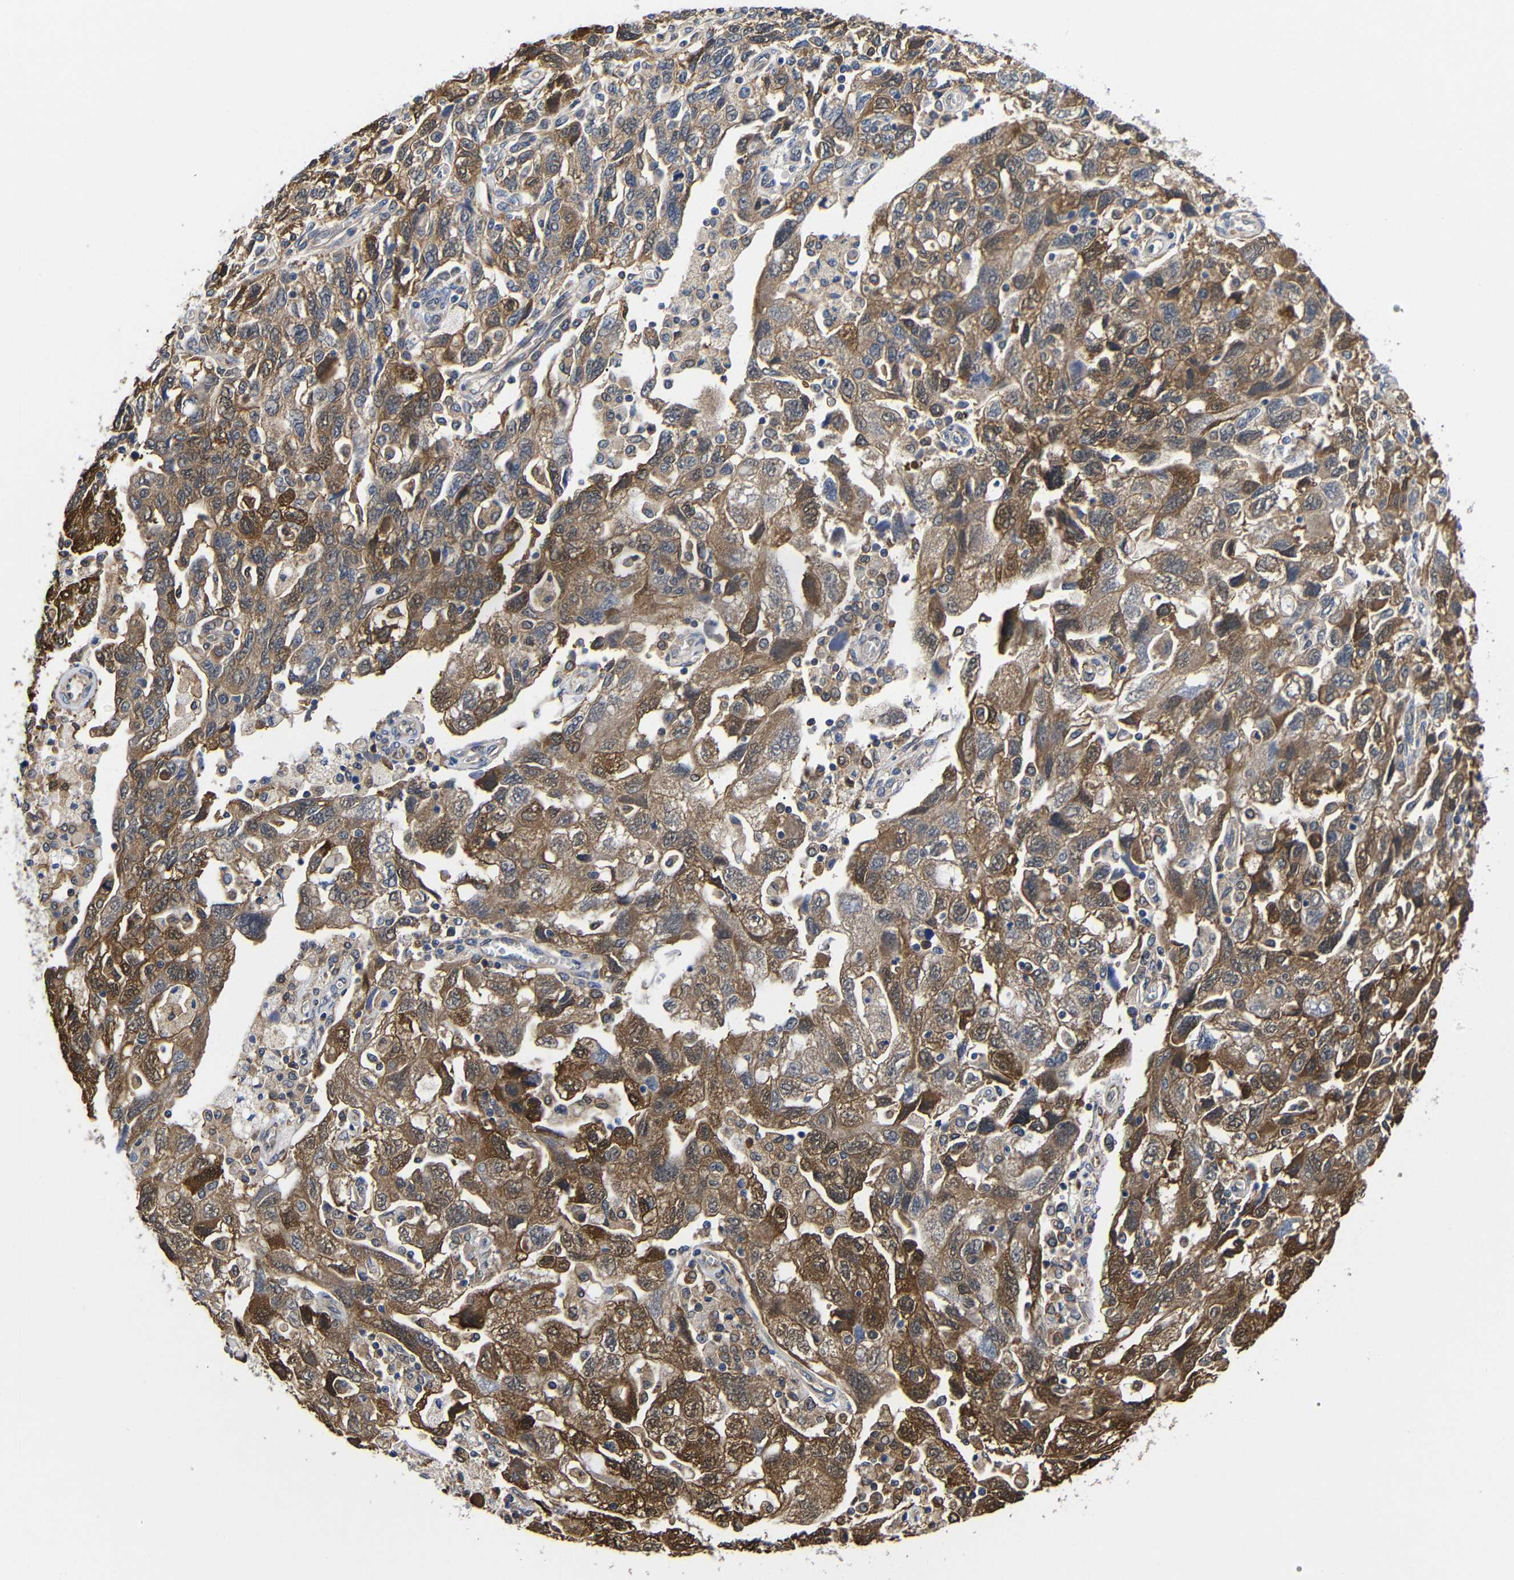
{"staining": {"intensity": "strong", "quantity": "25%-75%", "location": "cytoplasmic/membranous"}, "tissue": "ovarian cancer", "cell_type": "Tumor cells", "image_type": "cancer", "snomed": [{"axis": "morphology", "description": "Carcinoma, NOS"}, {"axis": "morphology", "description": "Cystadenocarcinoma, serous, NOS"}, {"axis": "topography", "description": "Ovary"}], "caption": "Brown immunohistochemical staining in ovarian cancer exhibits strong cytoplasmic/membranous expression in about 25%-75% of tumor cells.", "gene": "LRRCC1", "patient": {"sex": "female", "age": 69}}